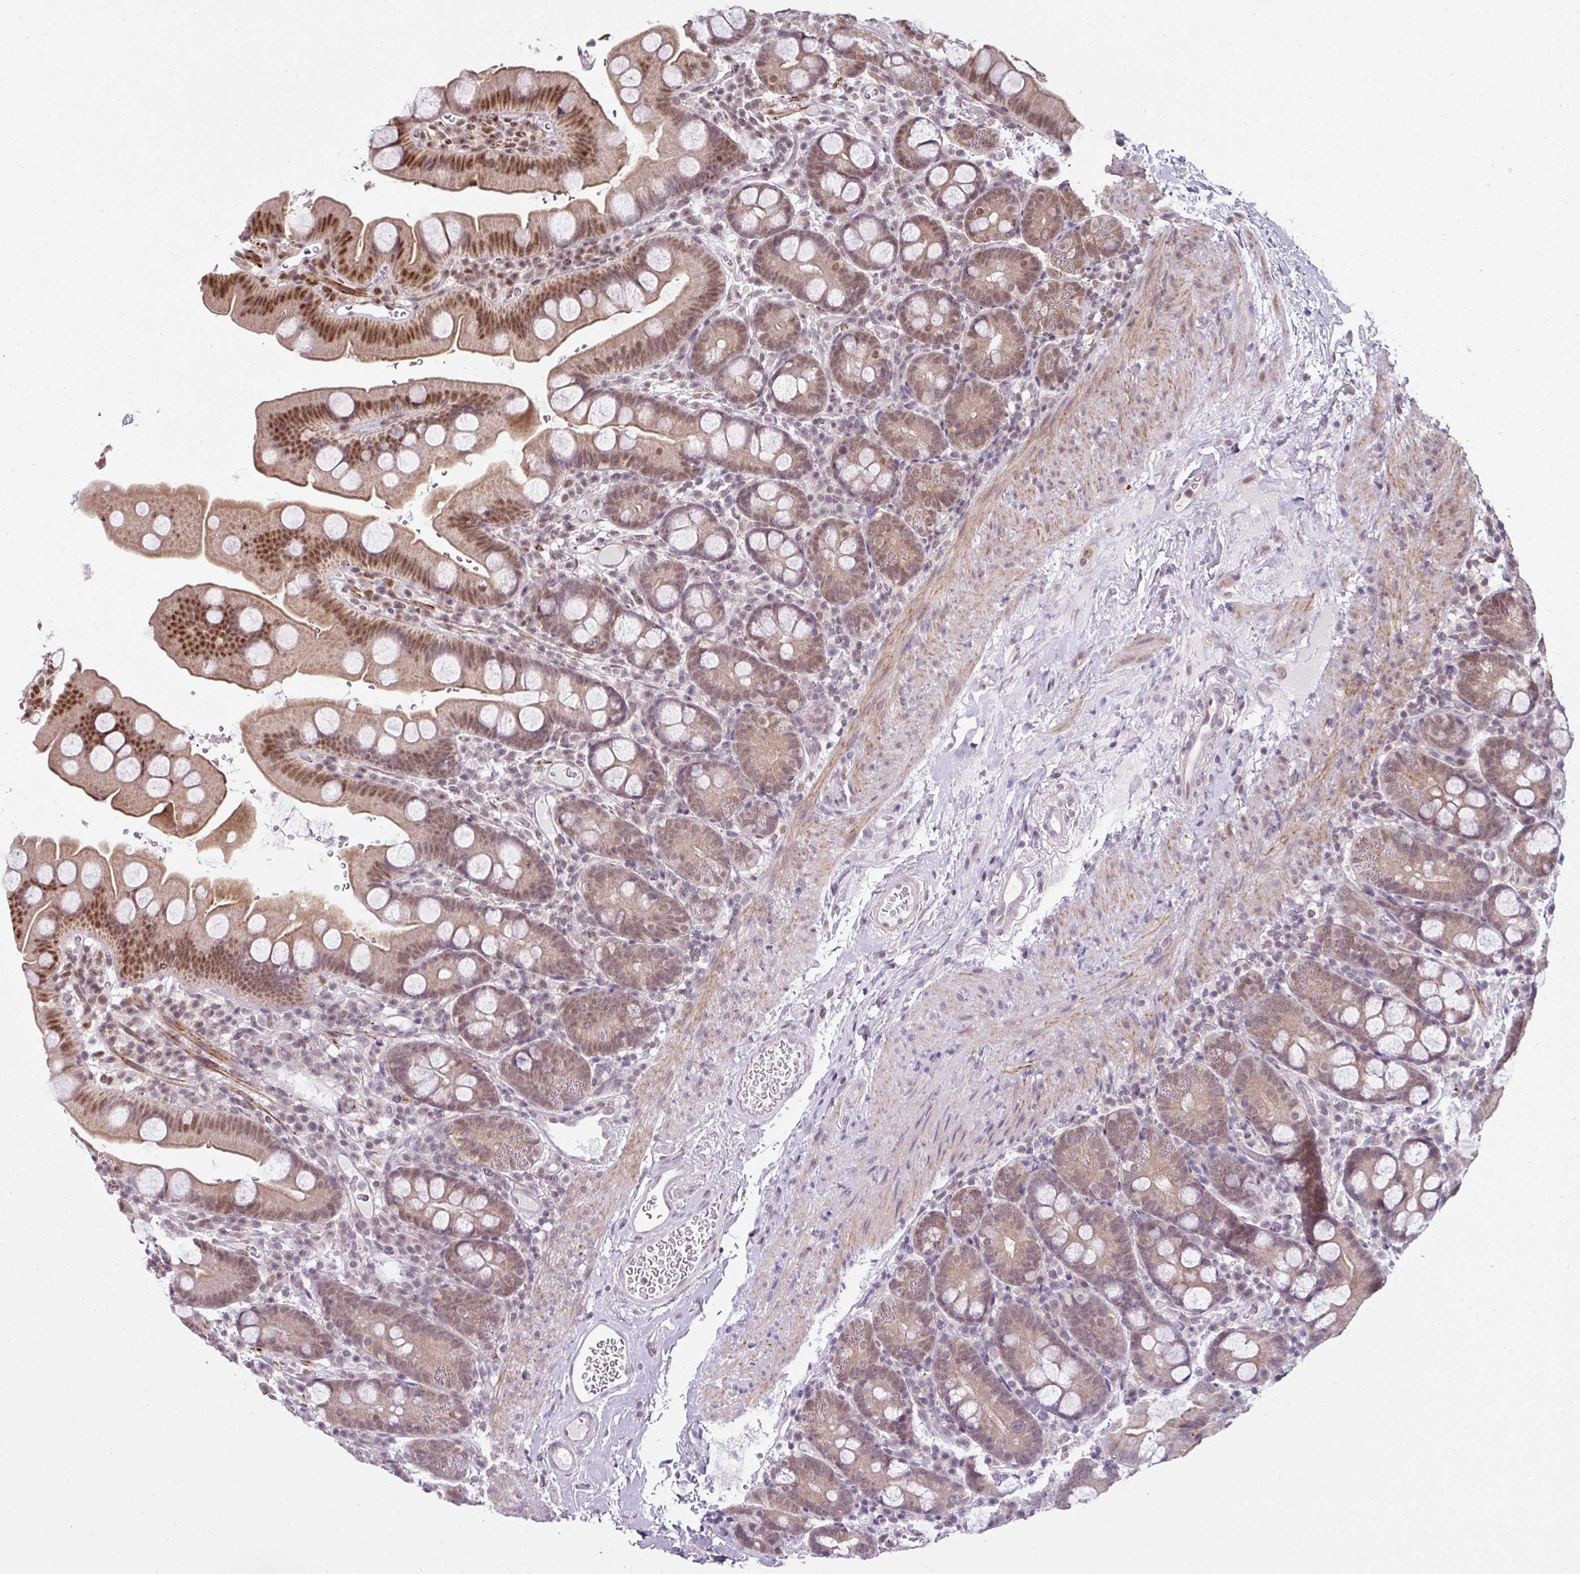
{"staining": {"intensity": "moderate", "quantity": ">75%", "location": "cytoplasmic/membranous,nuclear"}, "tissue": "small intestine", "cell_type": "Glandular cells", "image_type": "normal", "snomed": [{"axis": "morphology", "description": "Normal tissue, NOS"}, {"axis": "topography", "description": "Small intestine"}], "caption": "The photomicrograph exhibits immunohistochemical staining of unremarkable small intestine. There is moderate cytoplasmic/membranous,nuclear positivity is present in about >75% of glandular cells.", "gene": "DERPC", "patient": {"sex": "female", "age": 68}}